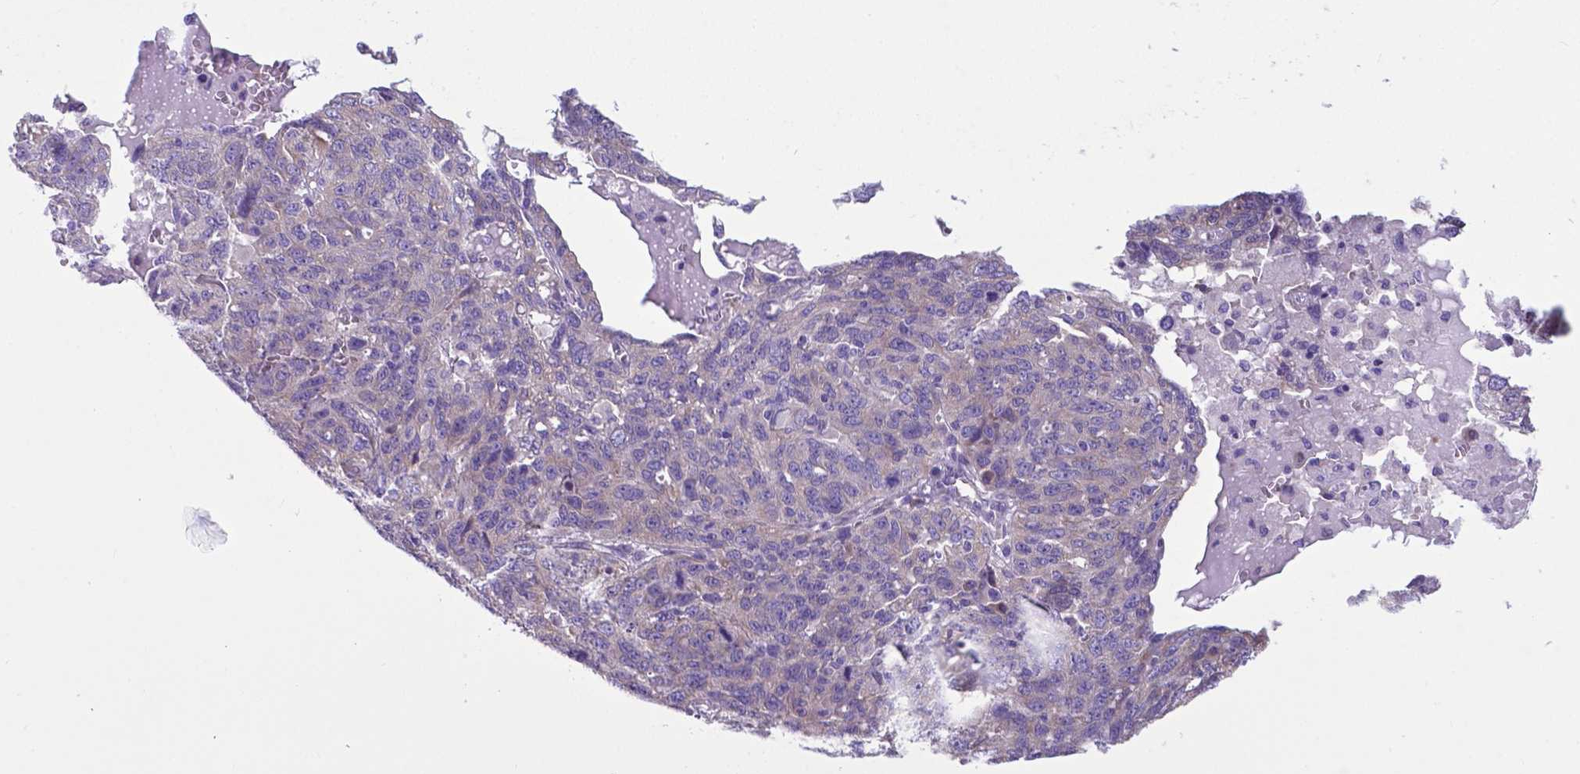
{"staining": {"intensity": "weak", "quantity": "<25%", "location": "cytoplasmic/membranous"}, "tissue": "ovarian cancer", "cell_type": "Tumor cells", "image_type": "cancer", "snomed": [{"axis": "morphology", "description": "Cystadenocarcinoma, serous, NOS"}, {"axis": "topography", "description": "Ovary"}], "caption": "Immunohistochemistry (IHC) photomicrograph of serous cystadenocarcinoma (ovarian) stained for a protein (brown), which shows no expression in tumor cells. (DAB (3,3'-diaminobenzidine) immunohistochemistry, high magnification).", "gene": "RPL6", "patient": {"sex": "female", "age": 71}}